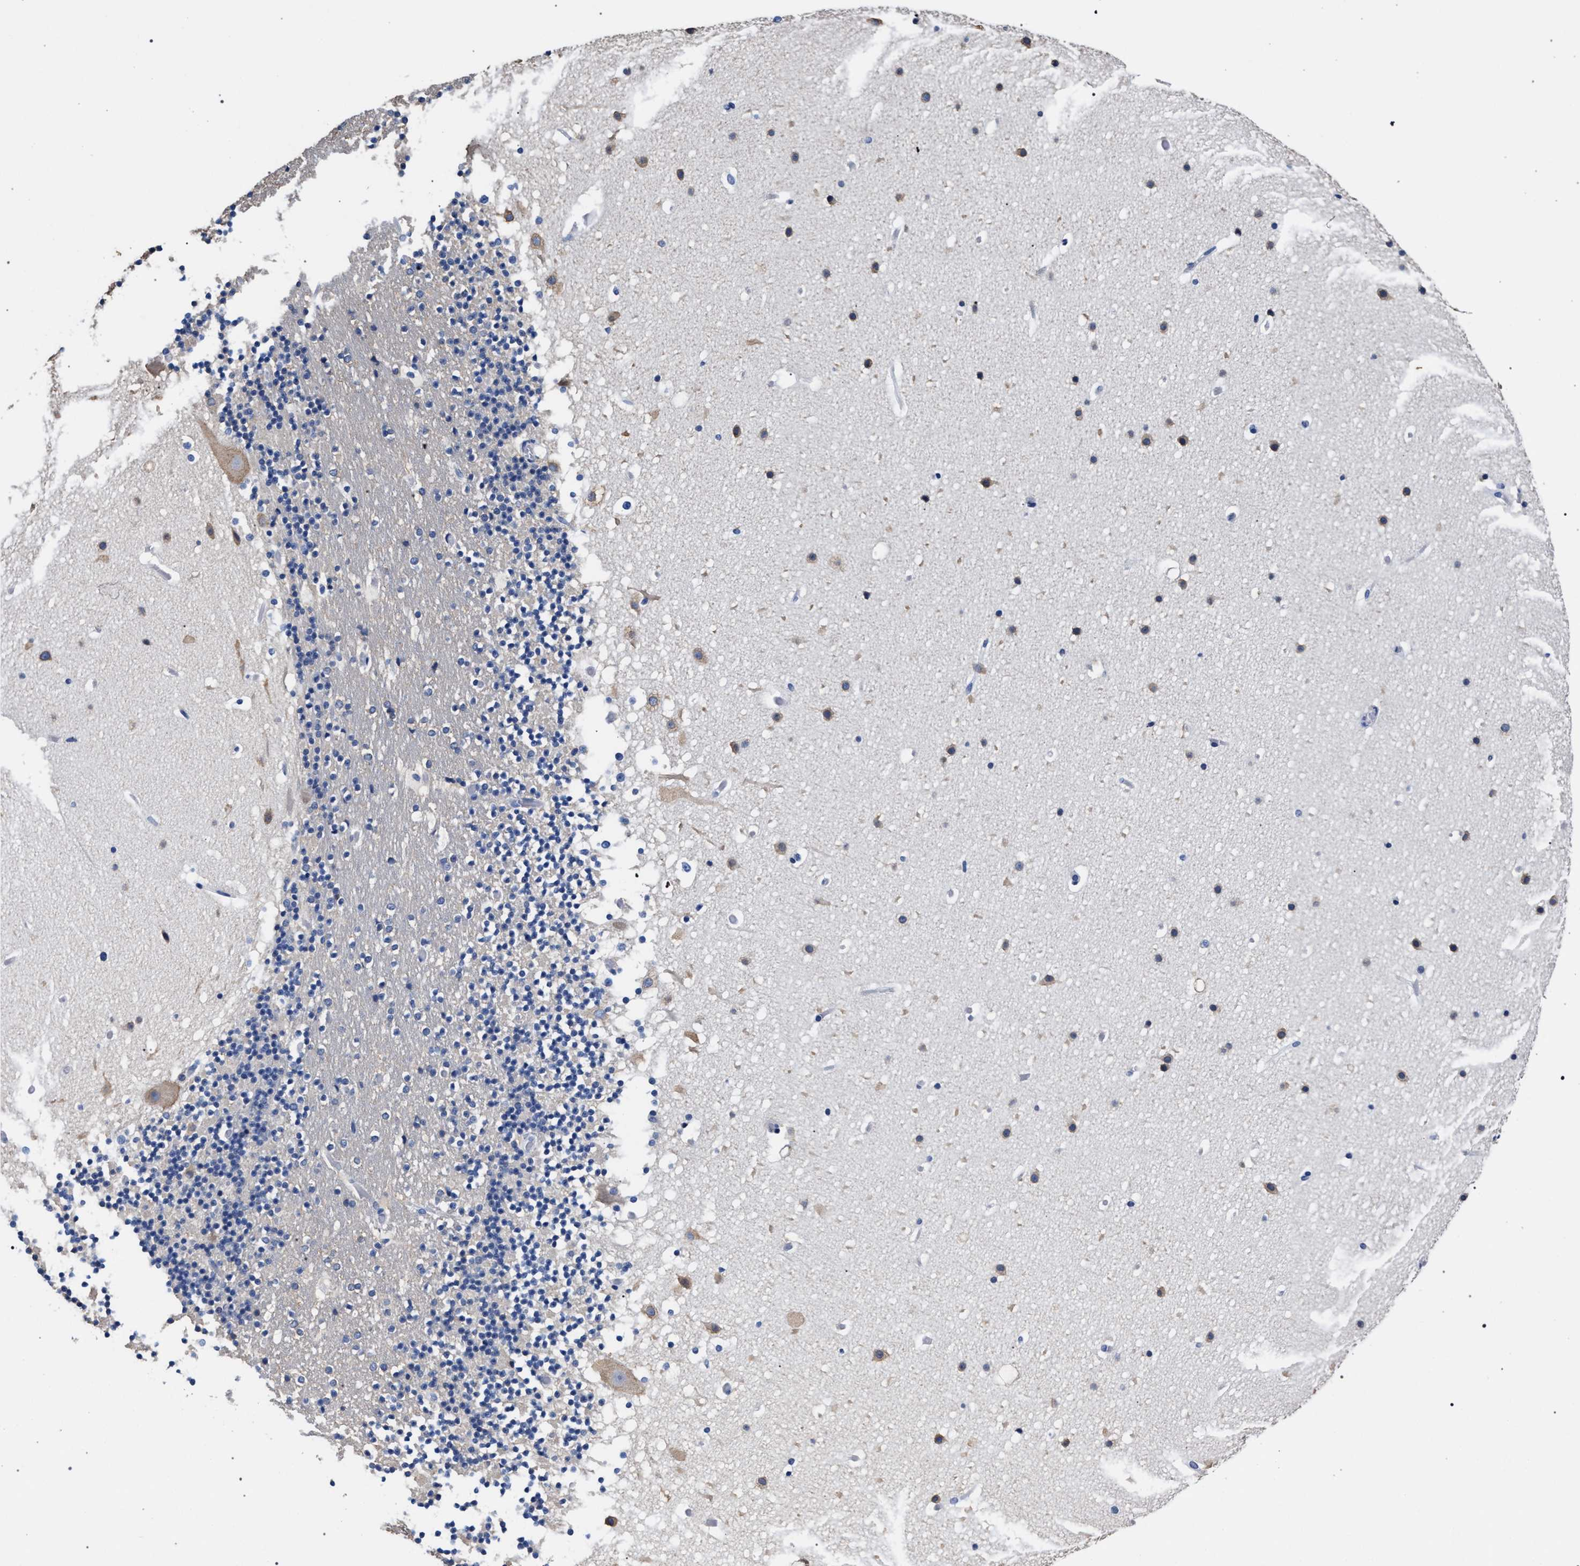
{"staining": {"intensity": "negative", "quantity": "none", "location": "none"}, "tissue": "cerebellum", "cell_type": "Cells in granular layer", "image_type": "normal", "snomed": [{"axis": "morphology", "description": "Normal tissue, NOS"}, {"axis": "topography", "description": "Cerebellum"}], "caption": "IHC histopathology image of benign cerebellum stained for a protein (brown), which displays no positivity in cells in granular layer.", "gene": "AKAP4", "patient": {"sex": "male", "age": 57}}